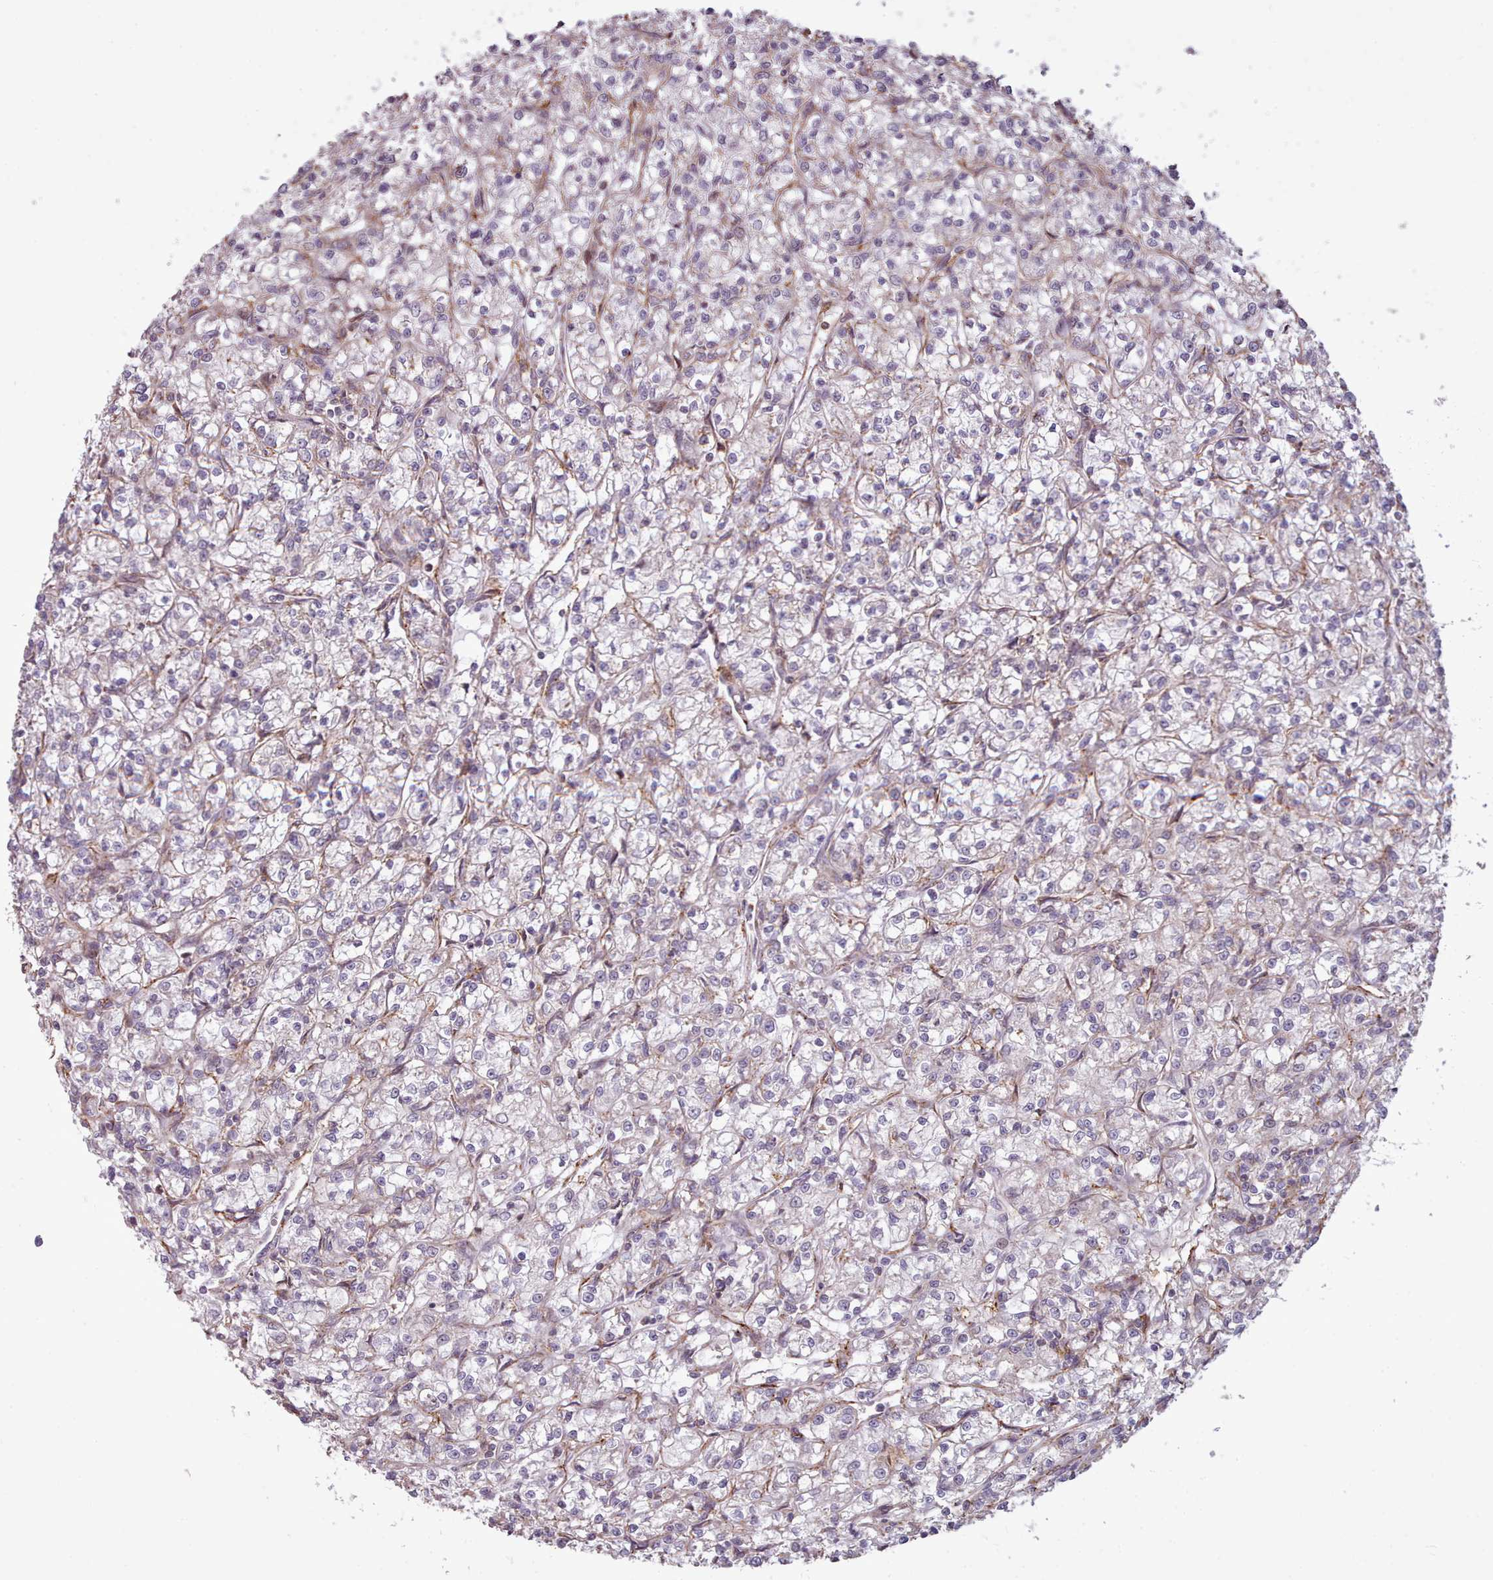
{"staining": {"intensity": "negative", "quantity": "none", "location": "none"}, "tissue": "renal cancer", "cell_type": "Tumor cells", "image_type": "cancer", "snomed": [{"axis": "morphology", "description": "Adenocarcinoma, NOS"}, {"axis": "topography", "description": "Kidney"}], "caption": "Renal adenocarcinoma was stained to show a protein in brown. There is no significant staining in tumor cells.", "gene": "ZMYM4", "patient": {"sex": "female", "age": 59}}